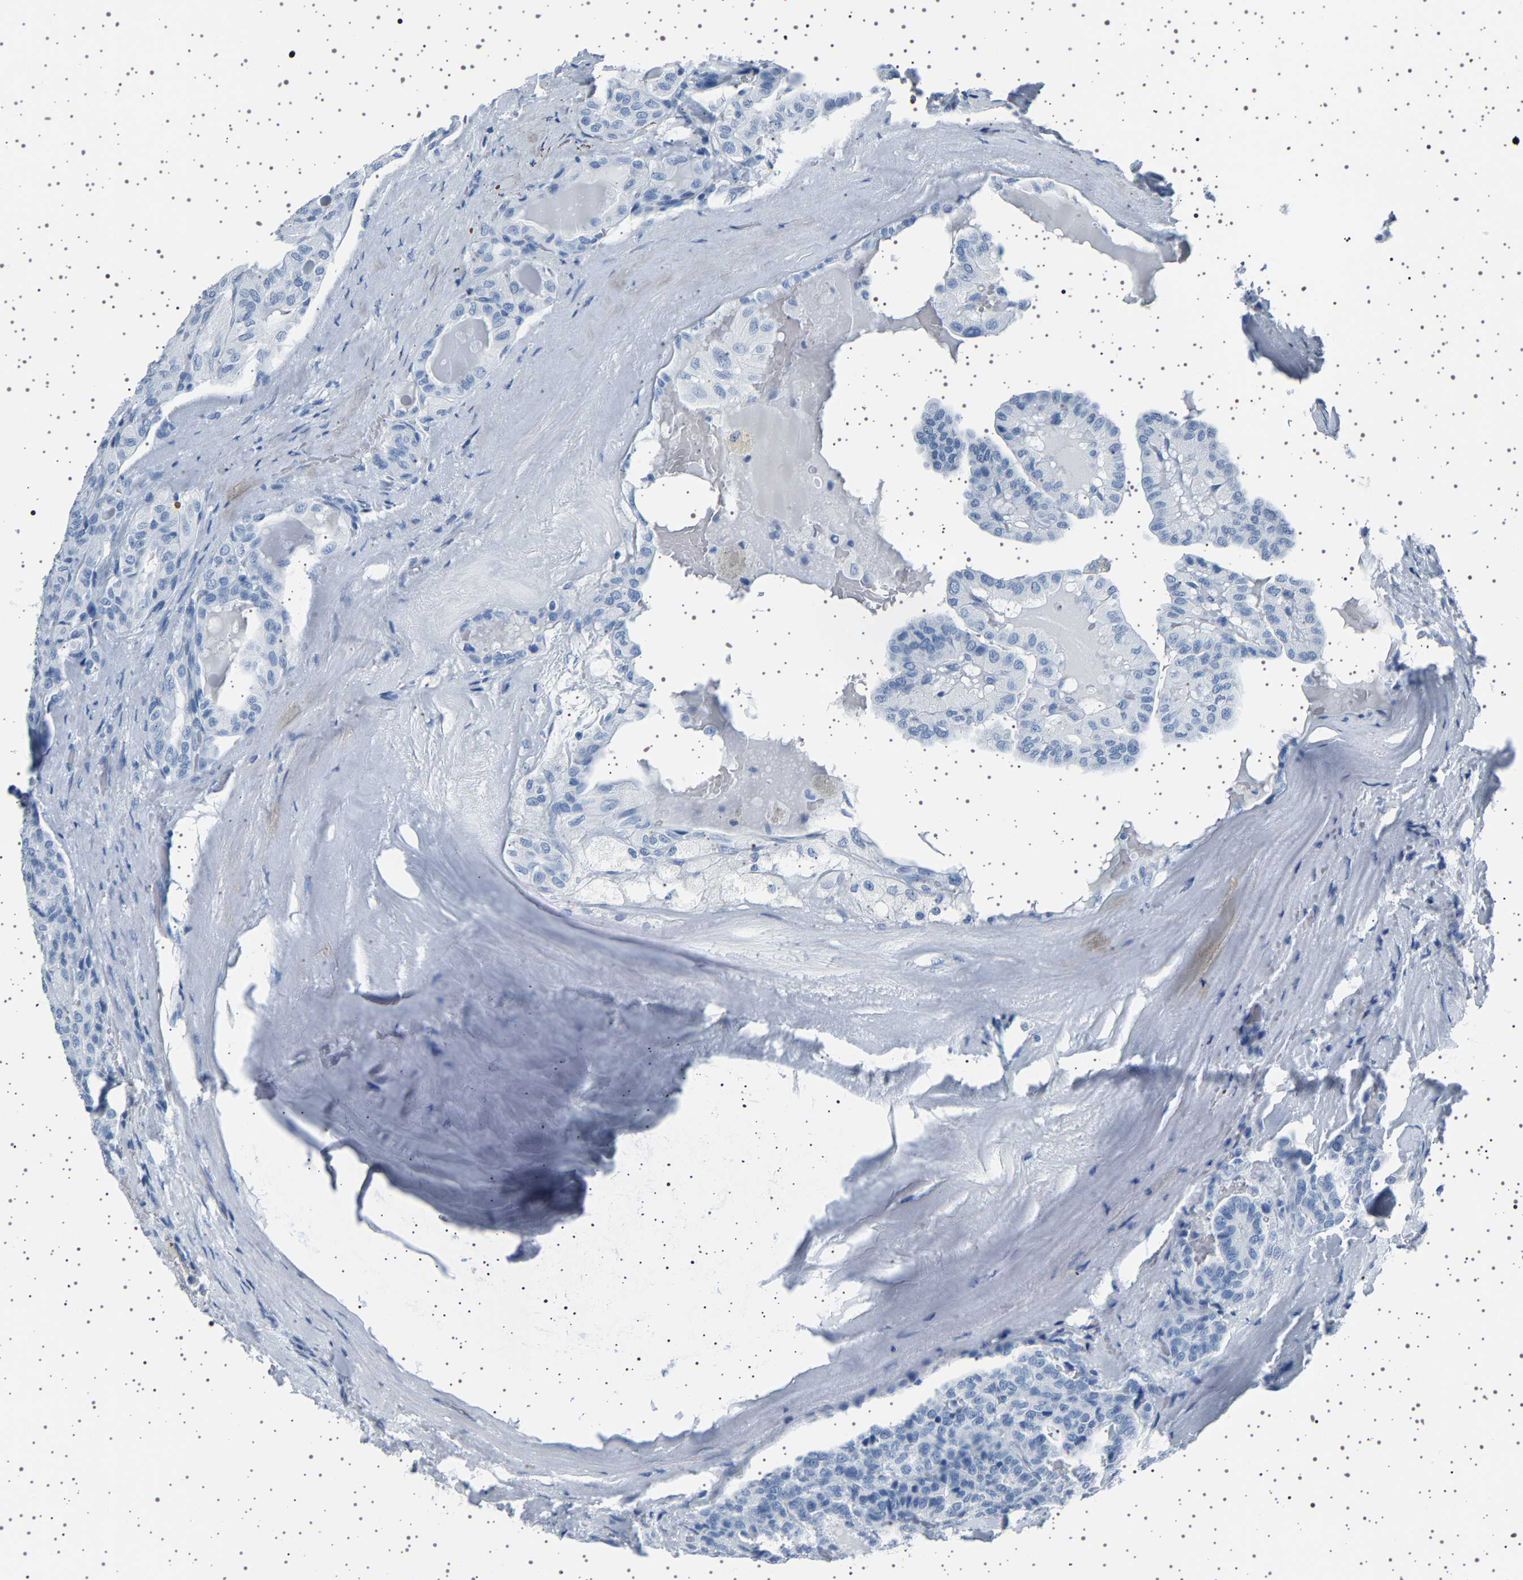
{"staining": {"intensity": "negative", "quantity": "none", "location": "none"}, "tissue": "thyroid cancer", "cell_type": "Tumor cells", "image_type": "cancer", "snomed": [{"axis": "morphology", "description": "Papillary adenocarcinoma, NOS"}, {"axis": "topography", "description": "Thyroid gland"}], "caption": "Immunohistochemistry of human papillary adenocarcinoma (thyroid) demonstrates no staining in tumor cells.", "gene": "TFF3", "patient": {"sex": "male", "age": 77}}